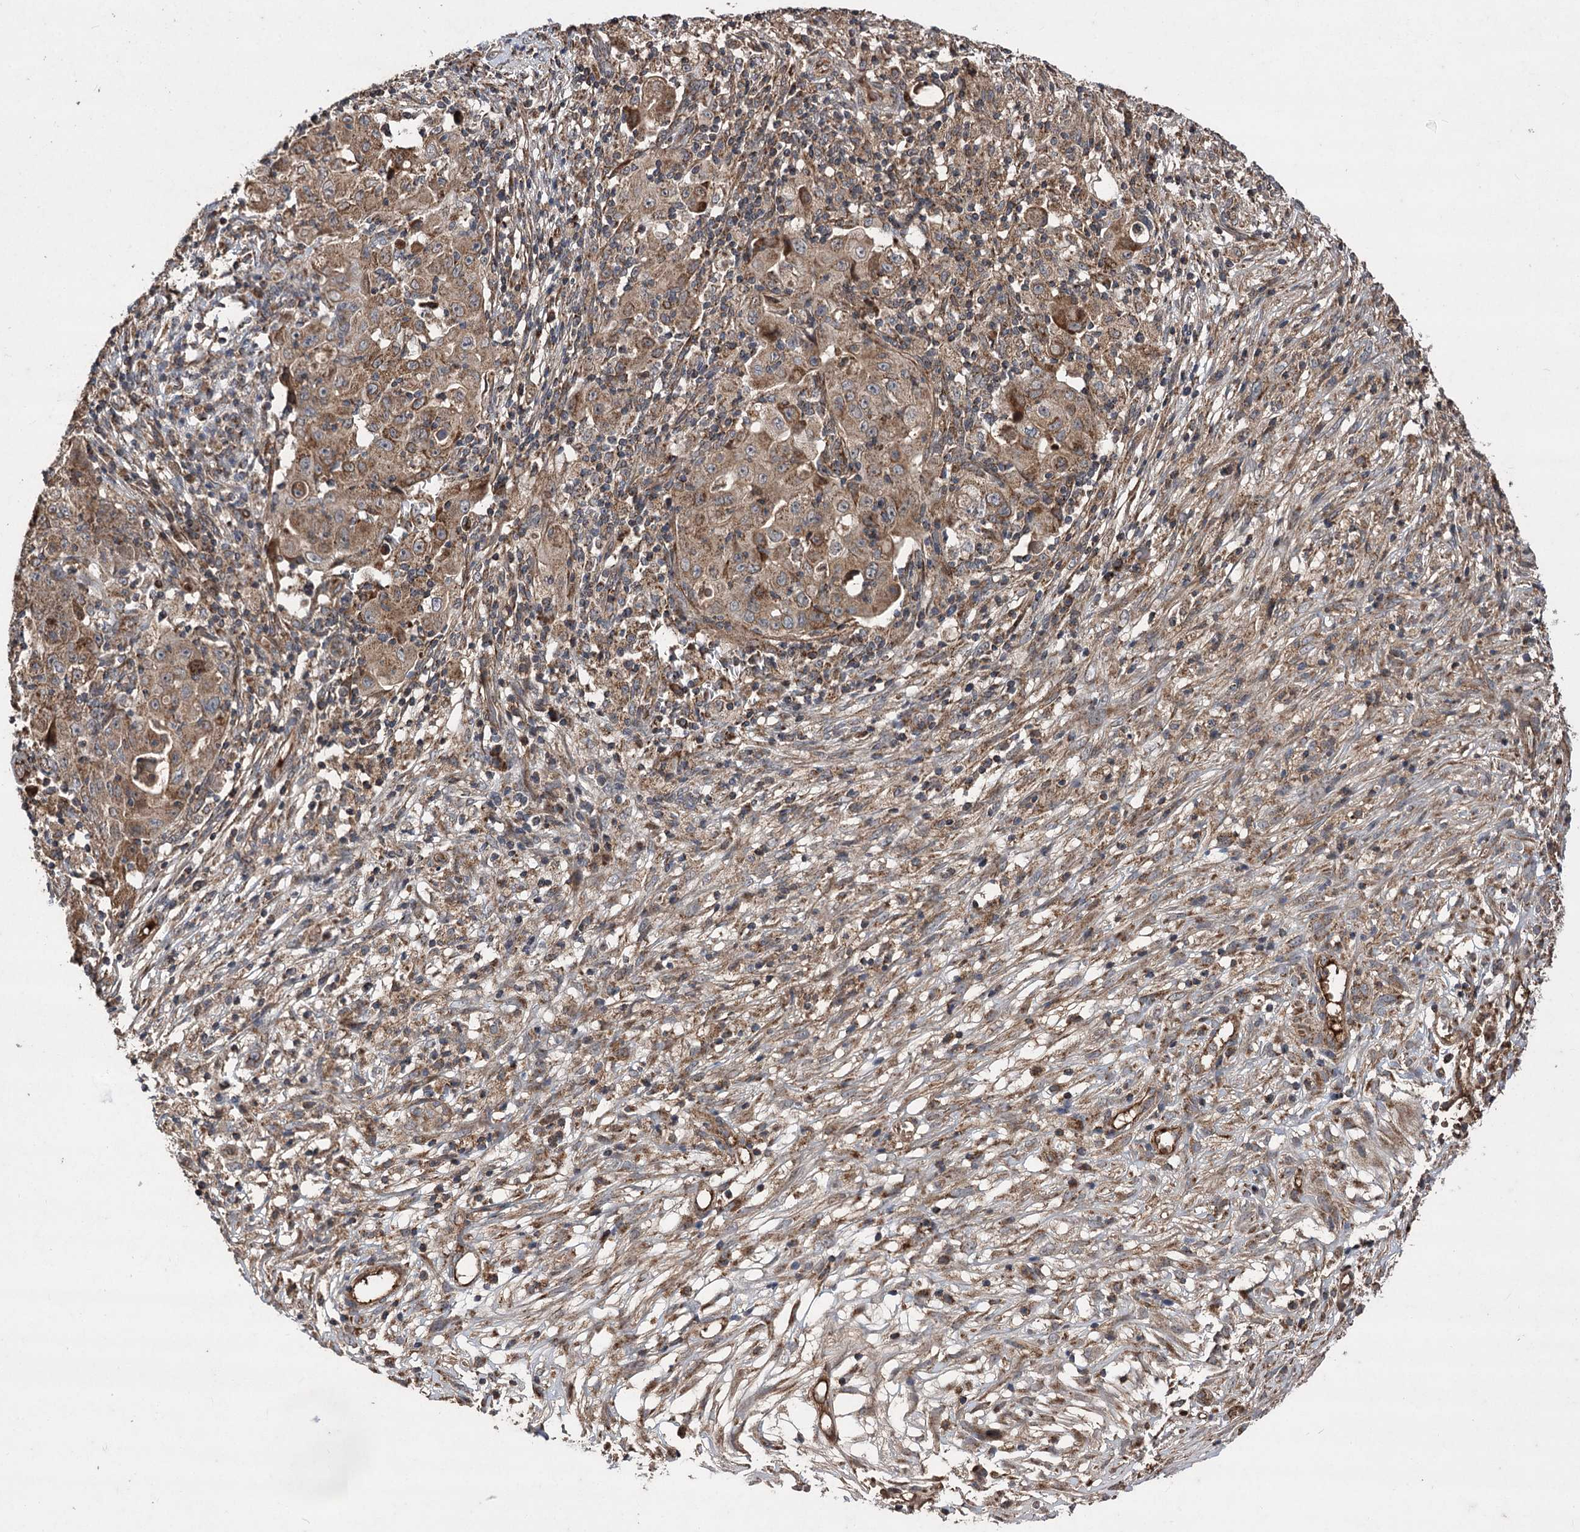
{"staining": {"intensity": "strong", "quantity": ">75%", "location": "cytoplasmic/membranous"}, "tissue": "ovarian cancer", "cell_type": "Tumor cells", "image_type": "cancer", "snomed": [{"axis": "morphology", "description": "Carcinoma, endometroid"}, {"axis": "topography", "description": "Ovary"}], "caption": "Endometroid carcinoma (ovarian) stained for a protein (brown) displays strong cytoplasmic/membranous positive expression in about >75% of tumor cells.", "gene": "RASSF3", "patient": {"sex": "female", "age": 42}}